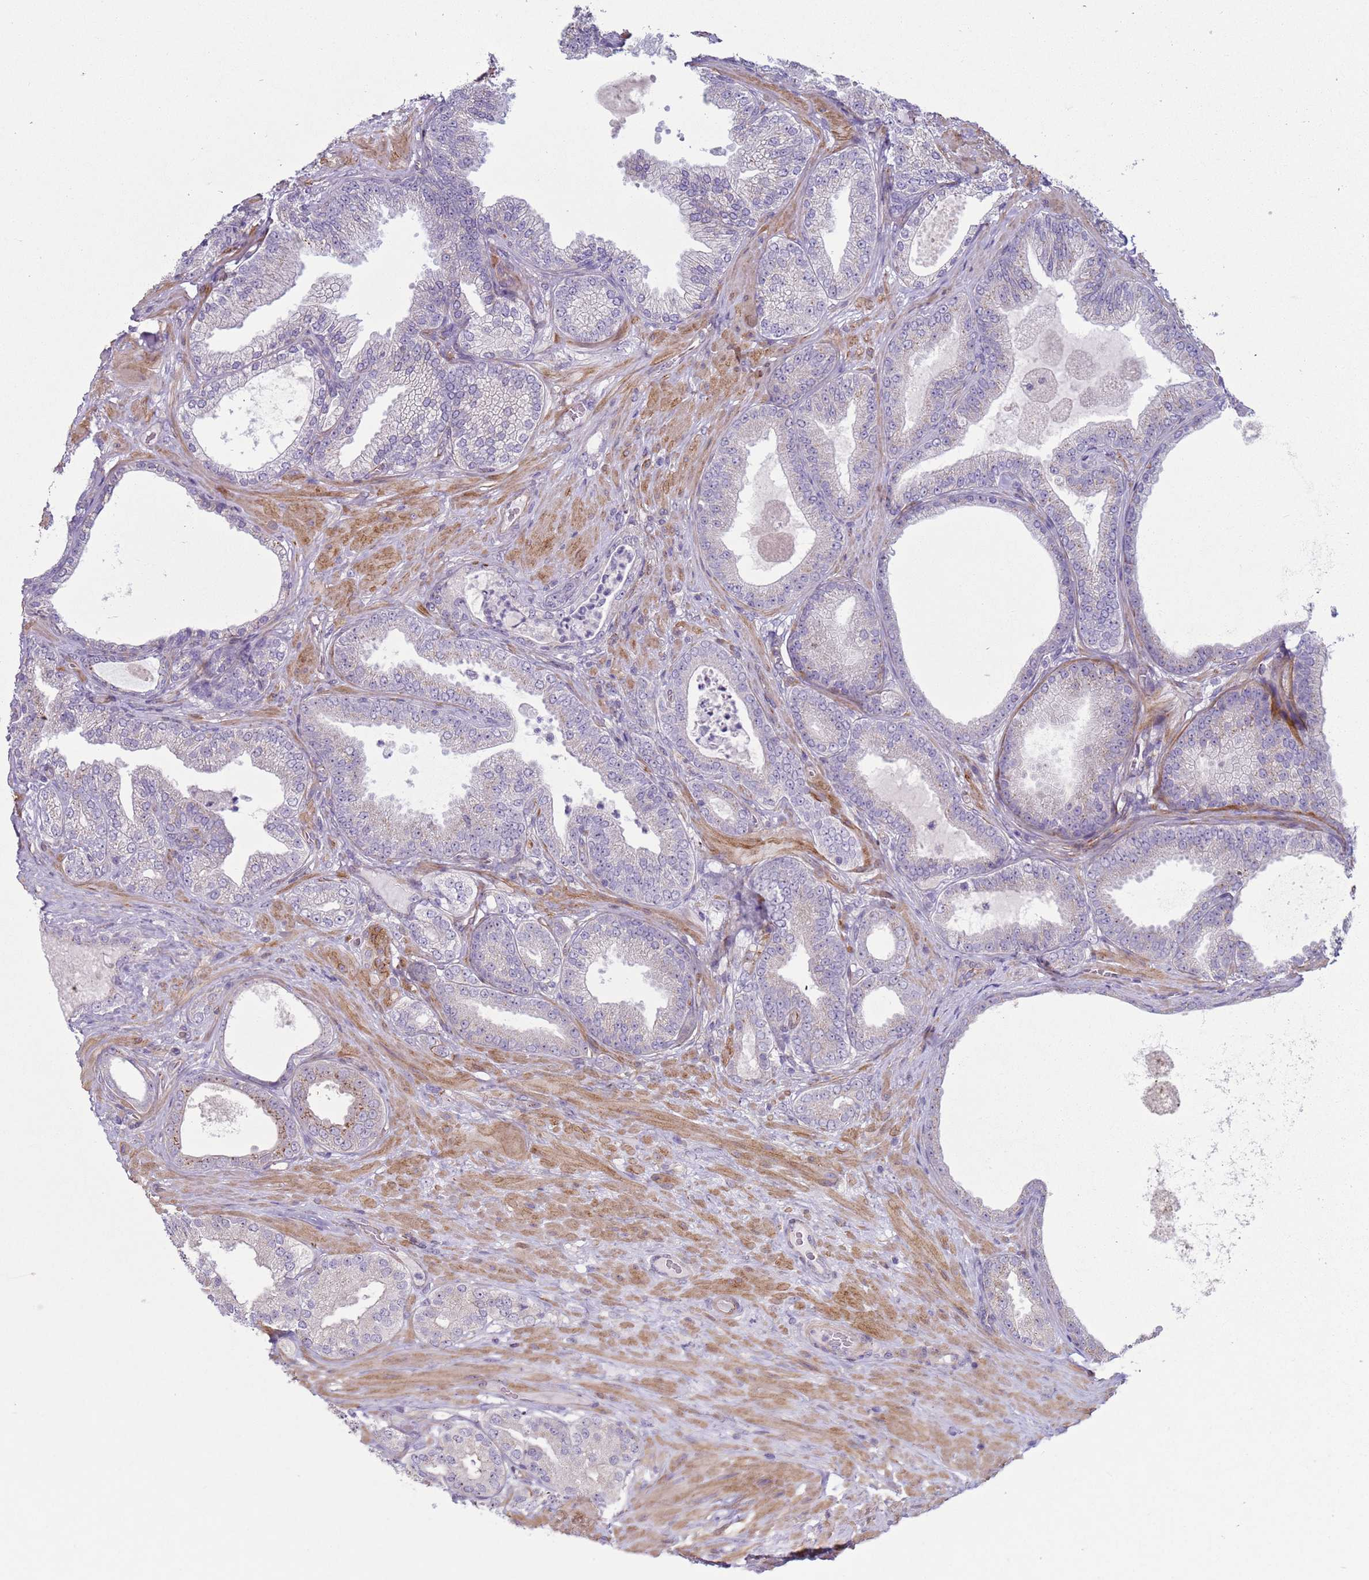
{"staining": {"intensity": "negative", "quantity": "none", "location": "none"}, "tissue": "prostate cancer", "cell_type": "Tumor cells", "image_type": "cancer", "snomed": [{"axis": "morphology", "description": "Adenocarcinoma, Low grade"}, {"axis": "topography", "description": "Prostate"}], "caption": "This micrograph is of prostate cancer (low-grade adenocarcinoma) stained with immunohistochemistry (IHC) to label a protein in brown with the nuclei are counter-stained blue. There is no positivity in tumor cells.", "gene": "HEATR1", "patient": {"sex": "male", "age": 63}}